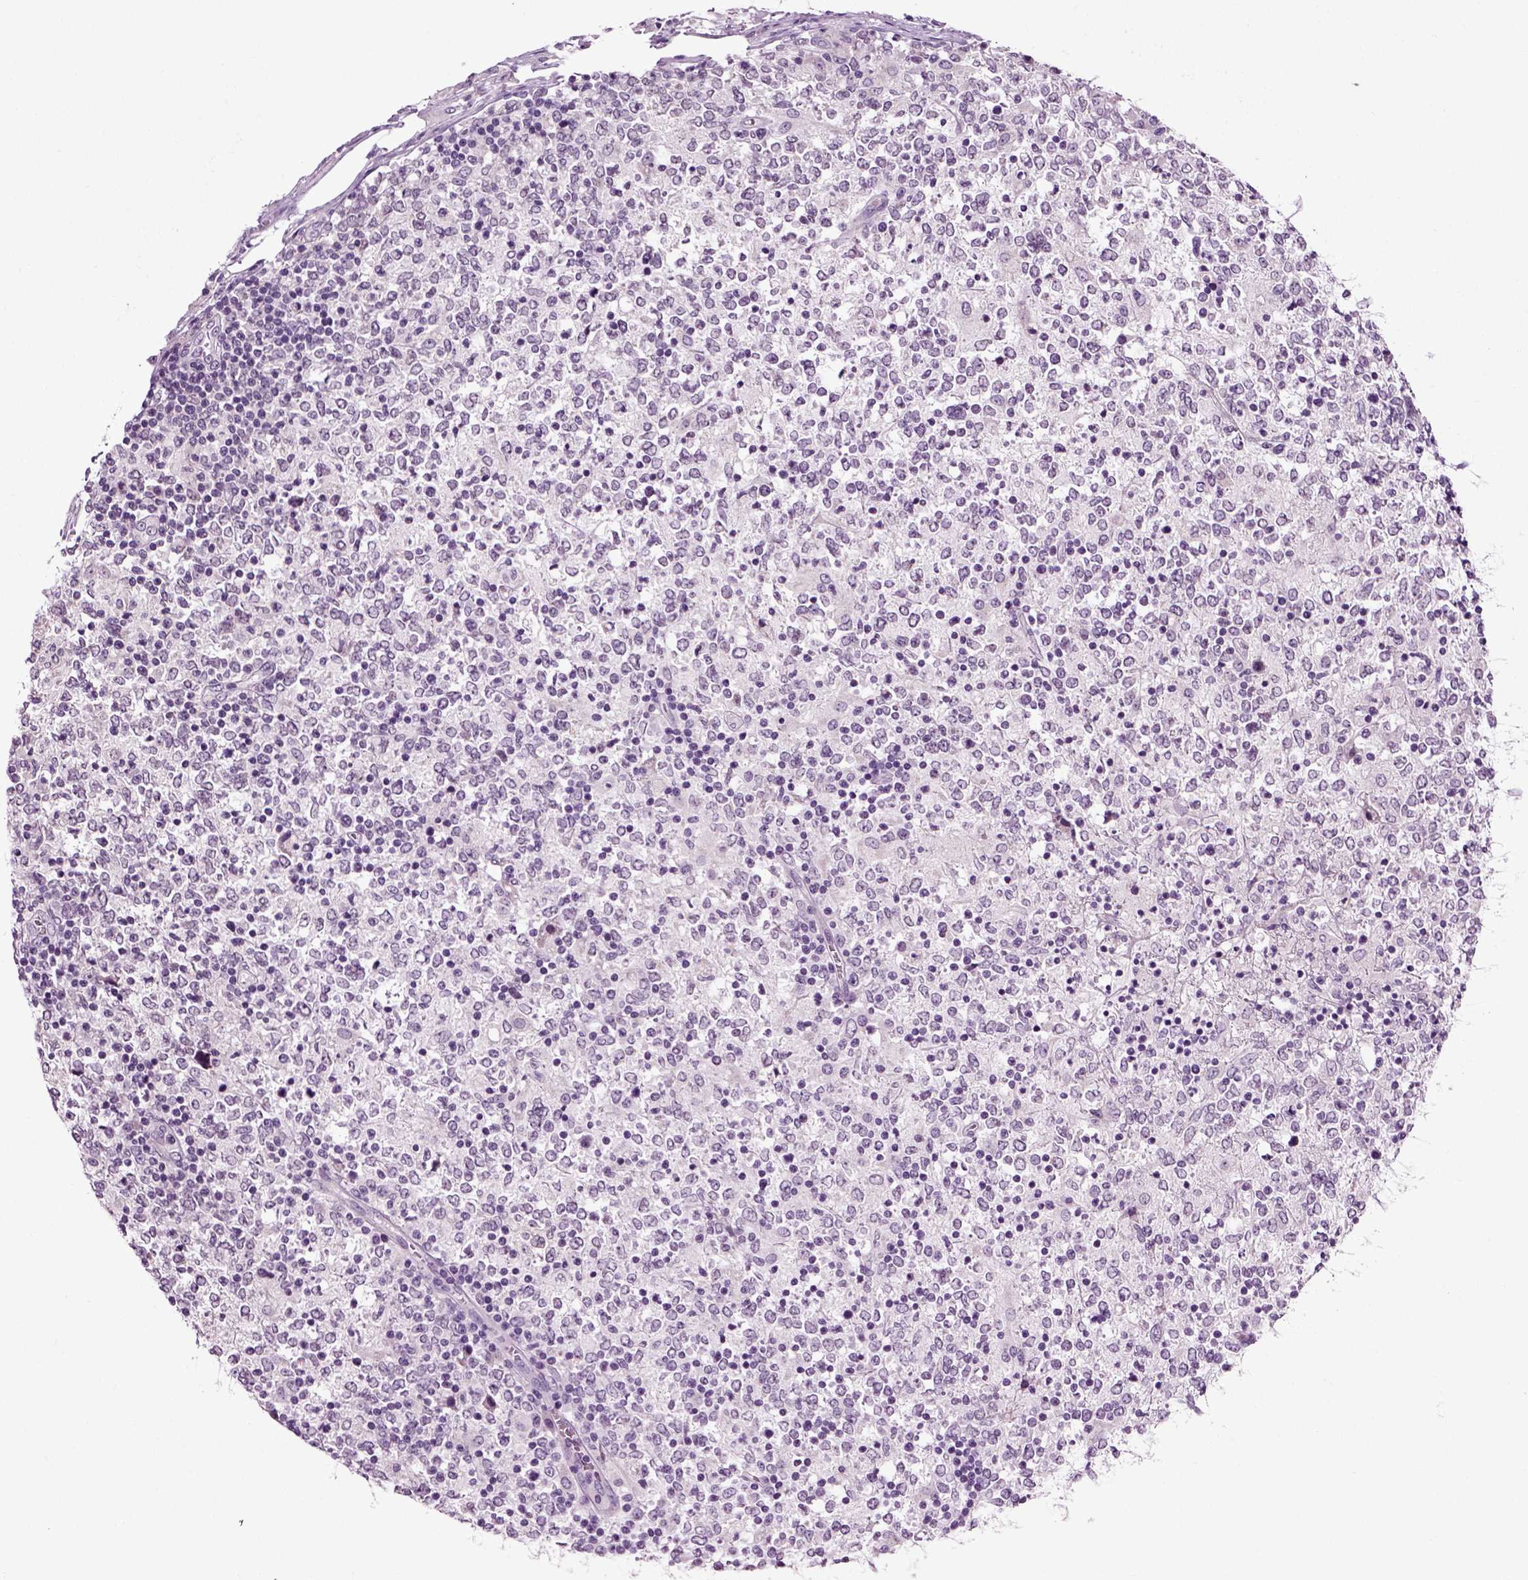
{"staining": {"intensity": "negative", "quantity": "none", "location": "none"}, "tissue": "lymphoma", "cell_type": "Tumor cells", "image_type": "cancer", "snomed": [{"axis": "morphology", "description": "Malignant lymphoma, non-Hodgkin's type, High grade"}, {"axis": "topography", "description": "Lymph node"}], "caption": "IHC of high-grade malignant lymphoma, non-Hodgkin's type demonstrates no positivity in tumor cells.", "gene": "SPATA17", "patient": {"sex": "female", "age": 84}}